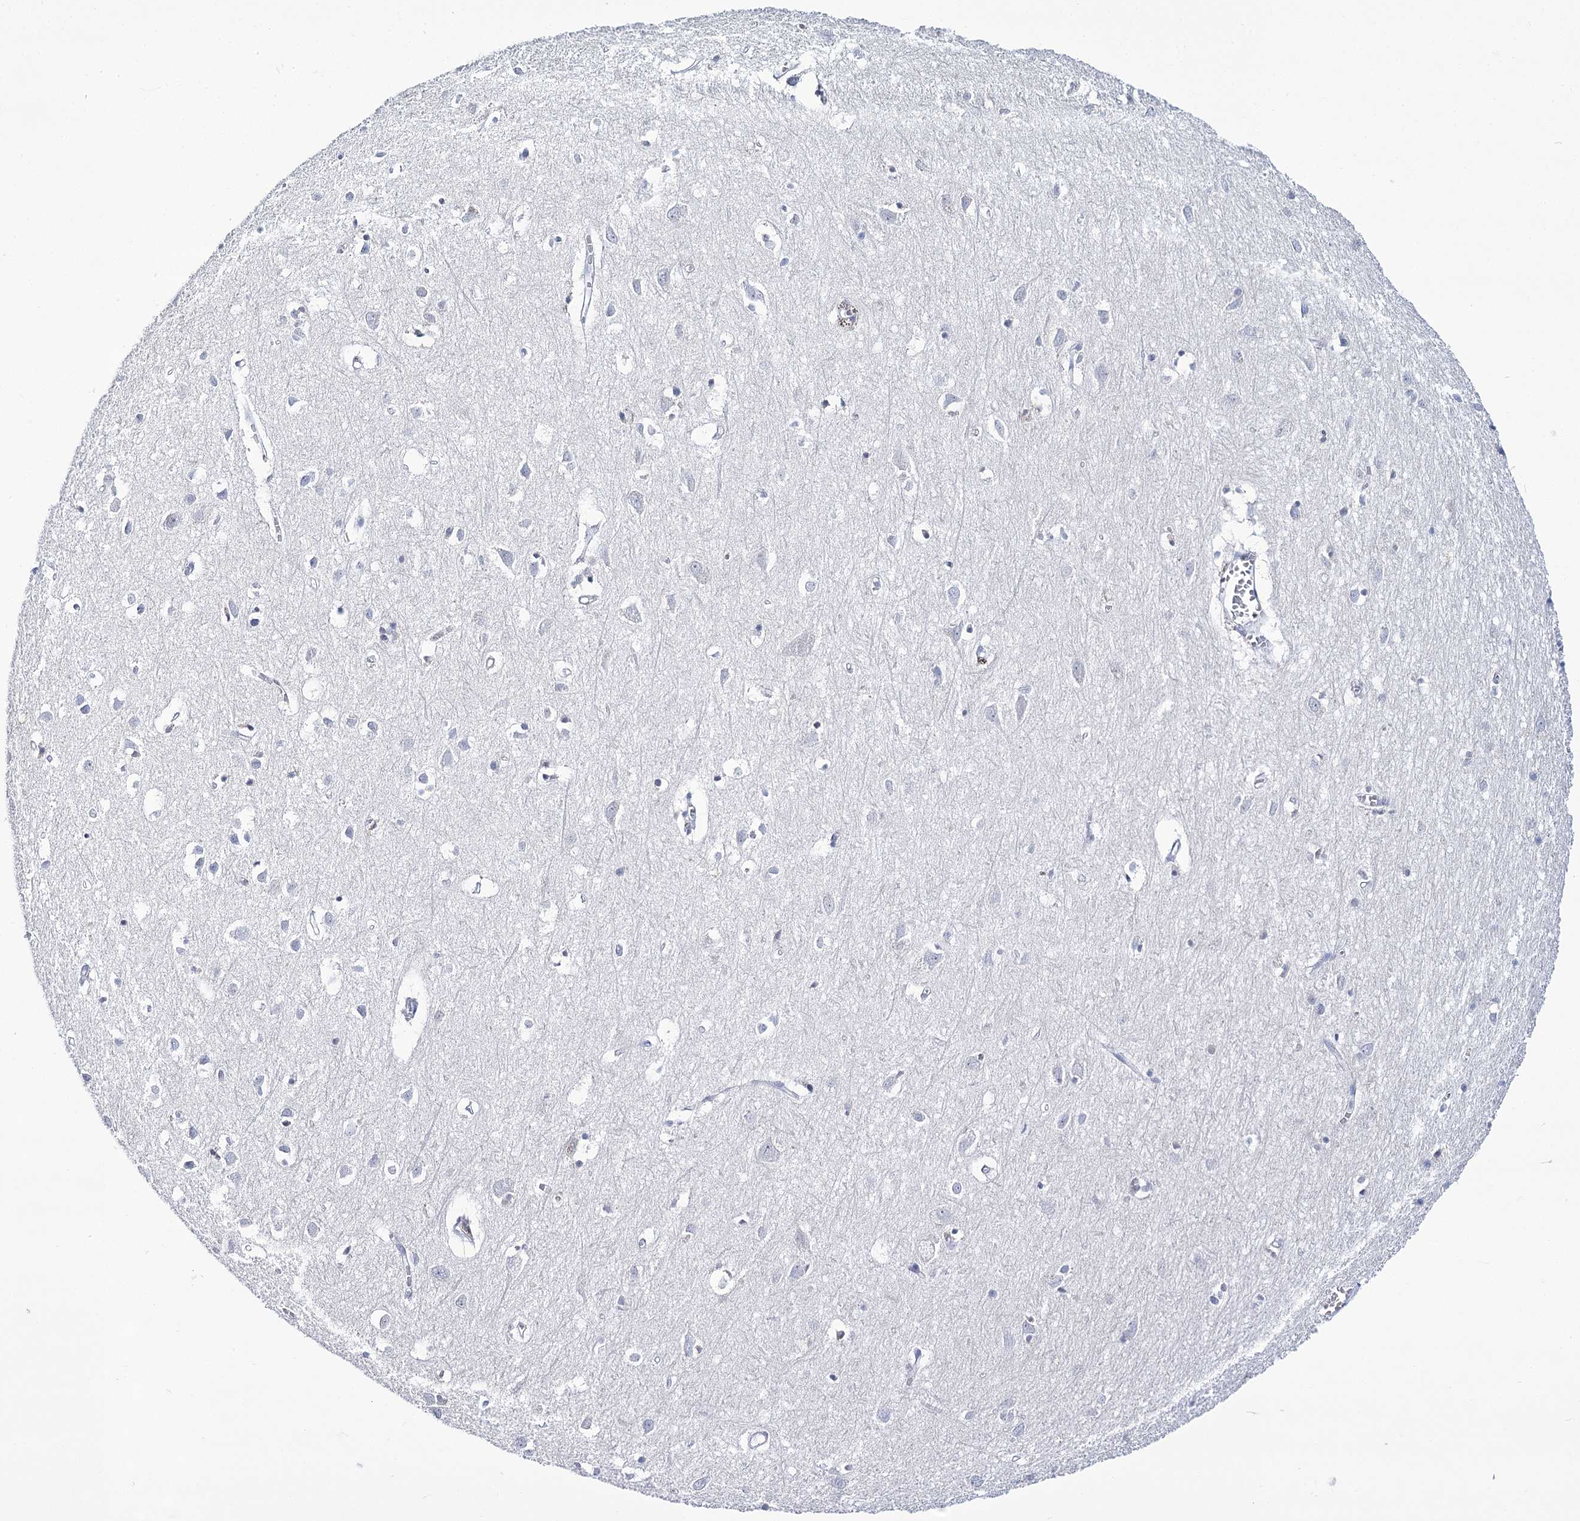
{"staining": {"intensity": "negative", "quantity": "none", "location": "none"}, "tissue": "cerebral cortex", "cell_type": "Endothelial cells", "image_type": "normal", "snomed": [{"axis": "morphology", "description": "Normal tissue, NOS"}, {"axis": "topography", "description": "Cerebral cortex"}], "caption": "A high-resolution micrograph shows IHC staining of benign cerebral cortex, which displays no significant positivity in endothelial cells. (DAB immunohistochemistry (IHC) visualized using brightfield microscopy, high magnification).", "gene": "UBA6", "patient": {"sex": "female", "age": 64}}